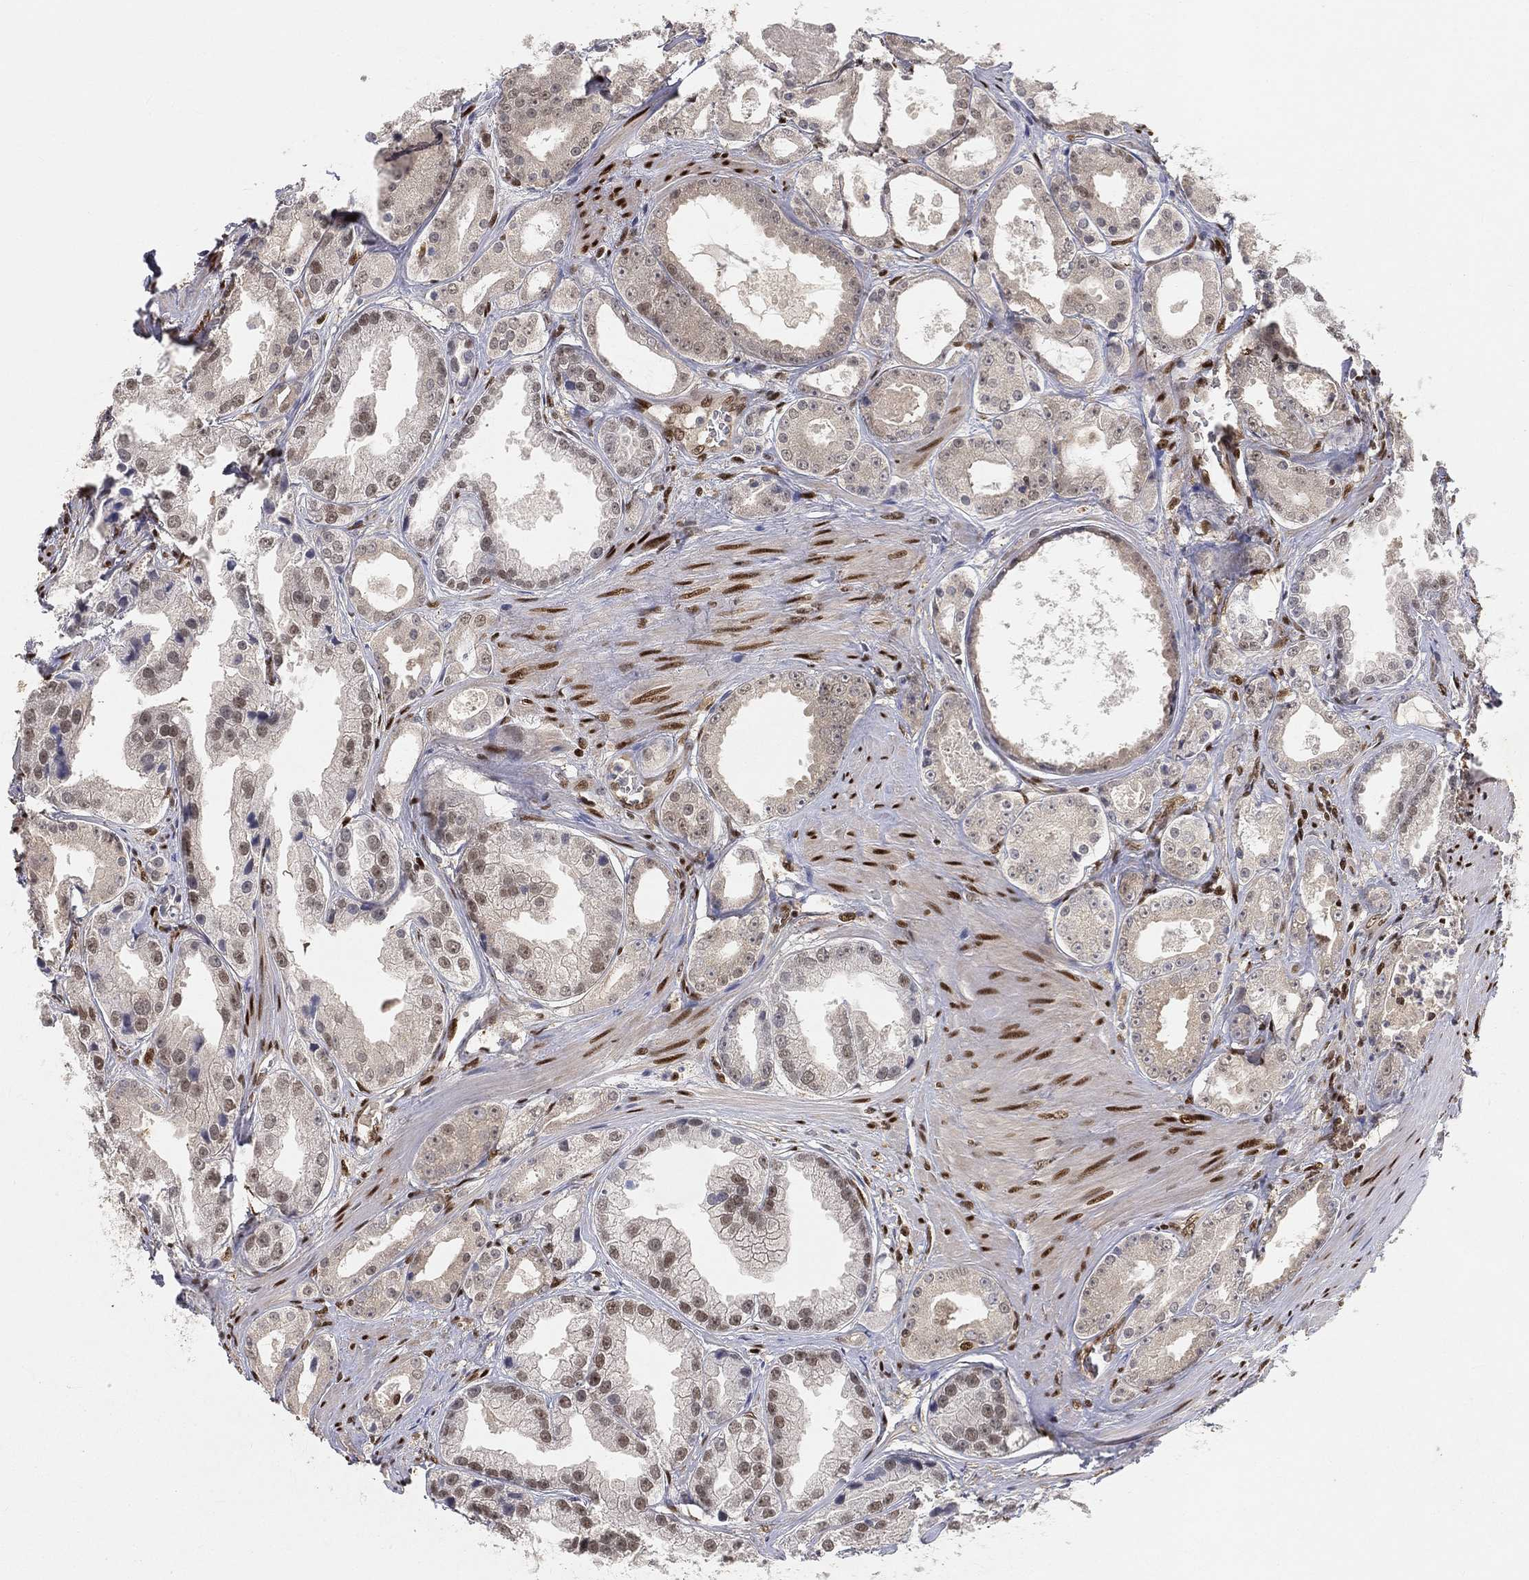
{"staining": {"intensity": "weak", "quantity": "<25%", "location": "nuclear"}, "tissue": "prostate cancer", "cell_type": "Tumor cells", "image_type": "cancer", "snomed": [{"axis": "morphology", "description": "Adenocarcinoma, NOS"}, {"axis": "topography", "description": "Prostate"}], "caption": "Prostate cancer (adenocarcinoma) stained for a protein using IHC shows no staining tumor cells.", "gene": "CRTC3", "patient": {"sex": "male", "age": 61}}